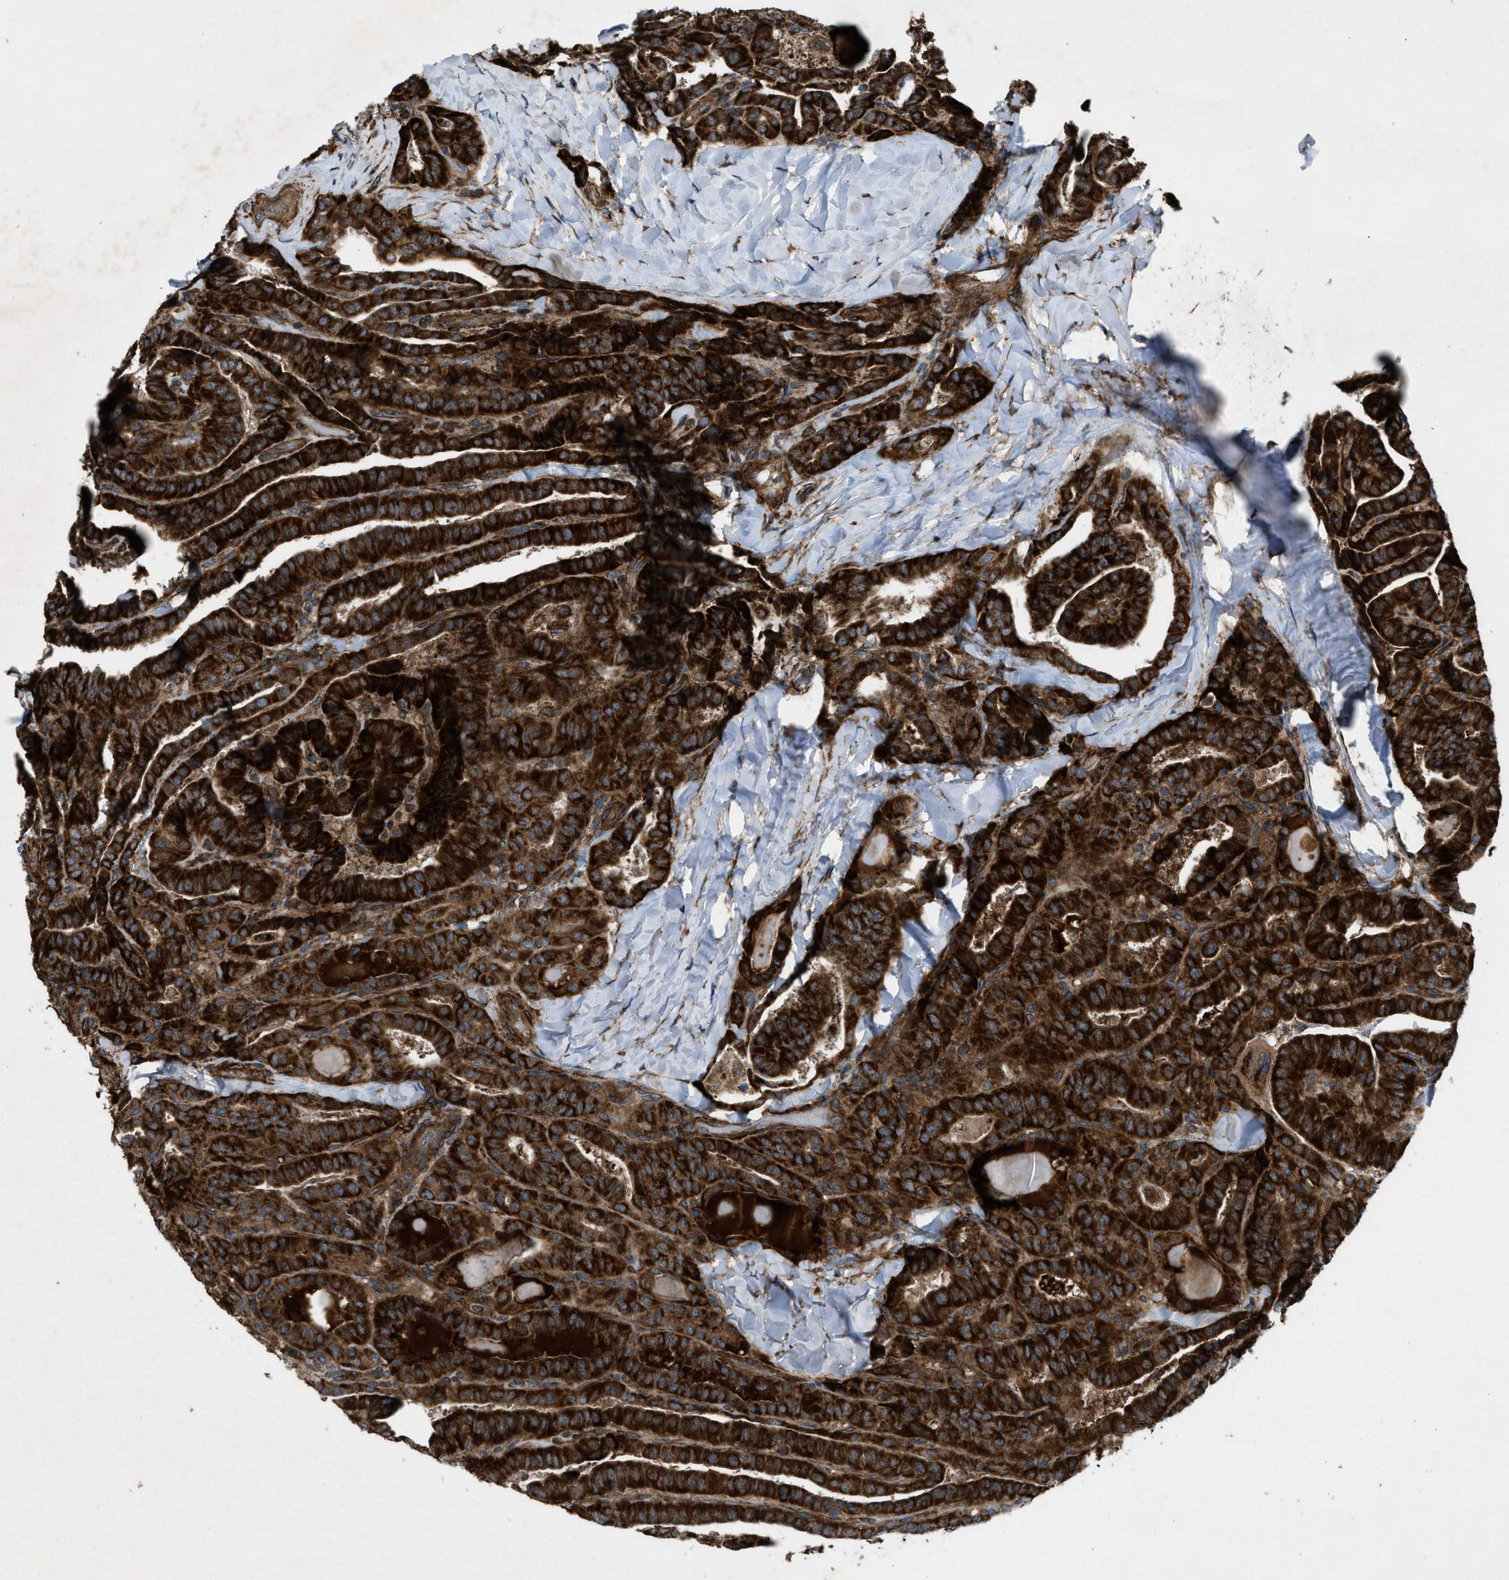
{"staining": {"intensity": "strong", "quantity": ">75%", "location": "cytoplasmic/membranous"}, "tissue": "thyroid cancer", "cell_type": "Tumor cells", "image_type": "cancer", "snomed": [{"axis": "morphology", "description": "Papillary adenocarcinoma, NOS"}, {"axis": "topography", "description": "Thyroid gland"}], "caption": "An immunohistochemistry micrograph of tumor tissue is shown. Protein staining in brown shows strong cytoplasmic/membranous positivity in papillary adenocarcinoma (thyroid) within tumor cells.", "gene": "PER3", "patient": {"sex": "male", "age": 77}}